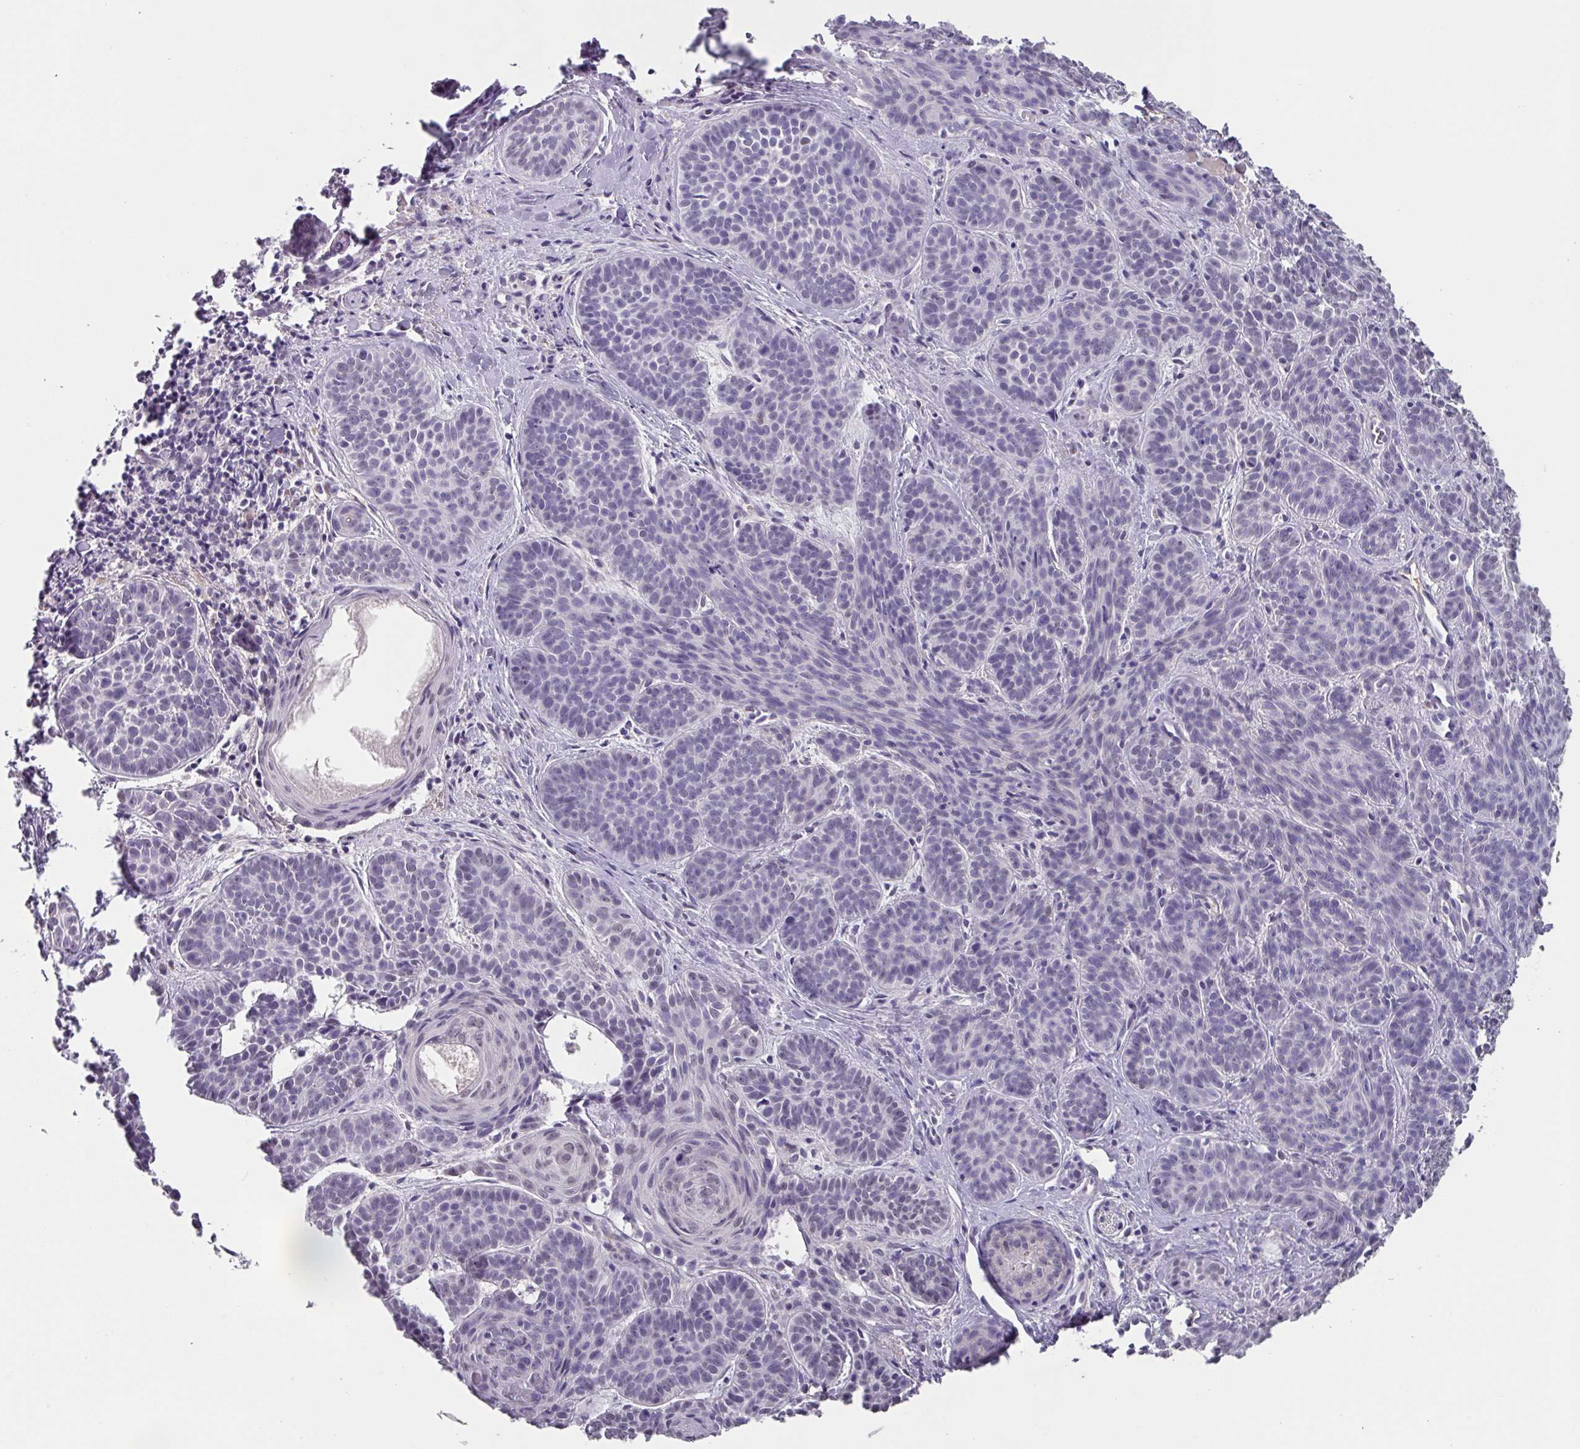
{"staining": {"intensity": "negative", "quantity": "none", "location": "none"}, "tissue": "skin cancer", "cell_type": "Tumor cells", "image_type": "cancer", "snomed": [{"axis": "morphology", "description": "Basal cell carcinoma"}, {"axis": "topography", "description": "Skin"}], "caption": "An immunohistochemistry image of skin cancer (basal cell carcinoma) is shown. There is no staining in tumor cells of skin cancer (basal cell carcinoma).", "gene": "C1QB", "patient": {"sex": "male", "age": 85}}